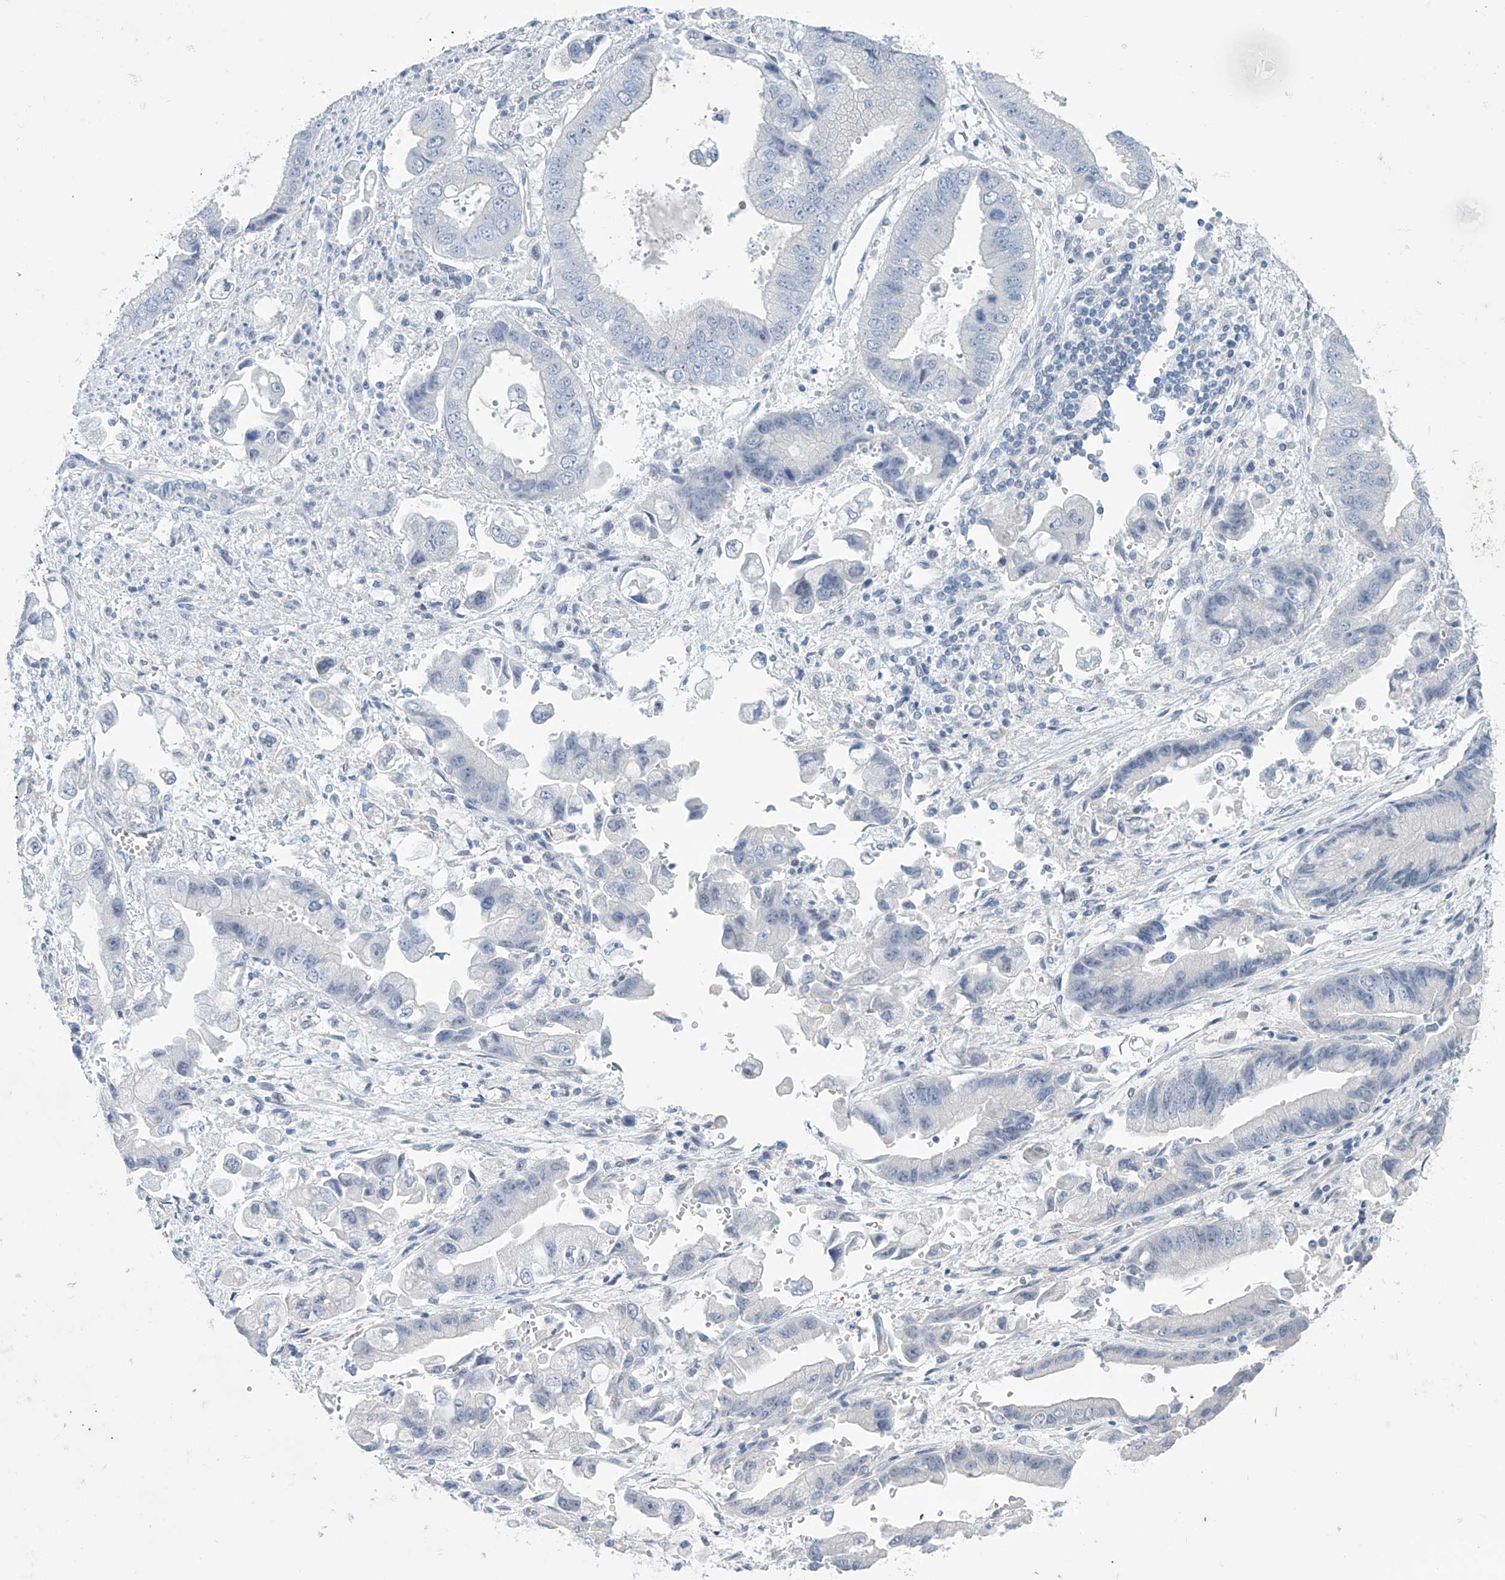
{"staining": {"intensity": "negative", "quantity": "none", "location": "none"}, "tissue": "stomach cancer", "cell_type": "Tumor cells", "image_type": "cancer", "snomed": [{"axis": "morphology", "description": "Adenocarcinoma, NOS"}, {"axis": "topography", "description": "Stomach"}], "caption": "Histopathology image shows no protein positivity in tumor cells of stomach cancer (adenocarcinoma) tissue.", "gene": "SLC35A5", "patient": {"sex": "male", "age": 62}}